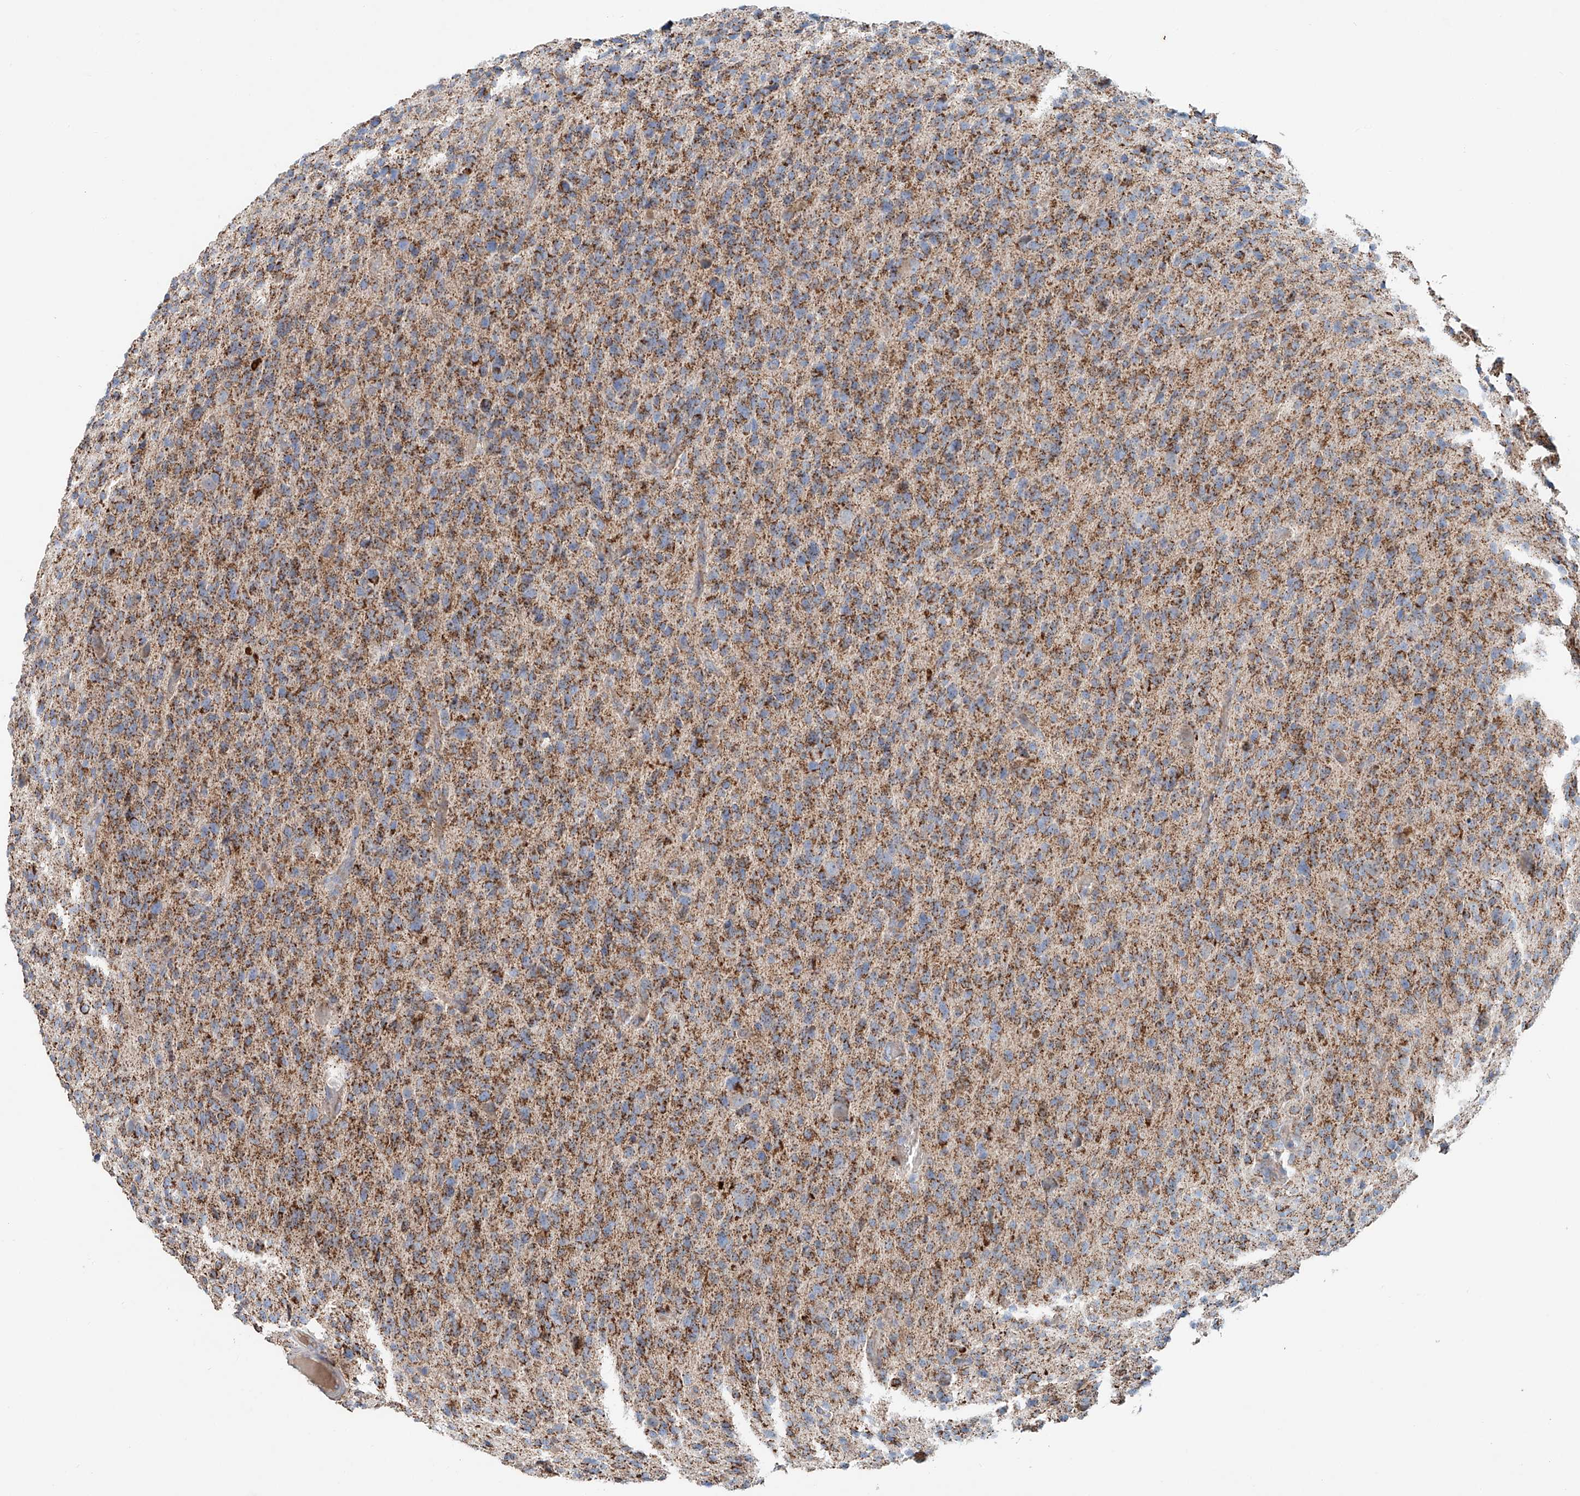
{"staining": {"intensity": "moderate", "quantity": ">75%", "location": "cytoplasmic/membranous"}, "tissue": "glioma", "cell_type": "Tumor cells", "image_type": "cancer", "snomed": [{"axis": "morphology", "description": "Glioma, malignant, High grade"}, {"axis": "topography", "description": "Brain"}], "caption": "The image shows immunohistochemical staining of glioma. There is moderate cytoplasmic/membranous positivity is seen in about >75% of tumor cells.", "gene": "CARD10", "patient": {"sex": "female", "age": 57}}